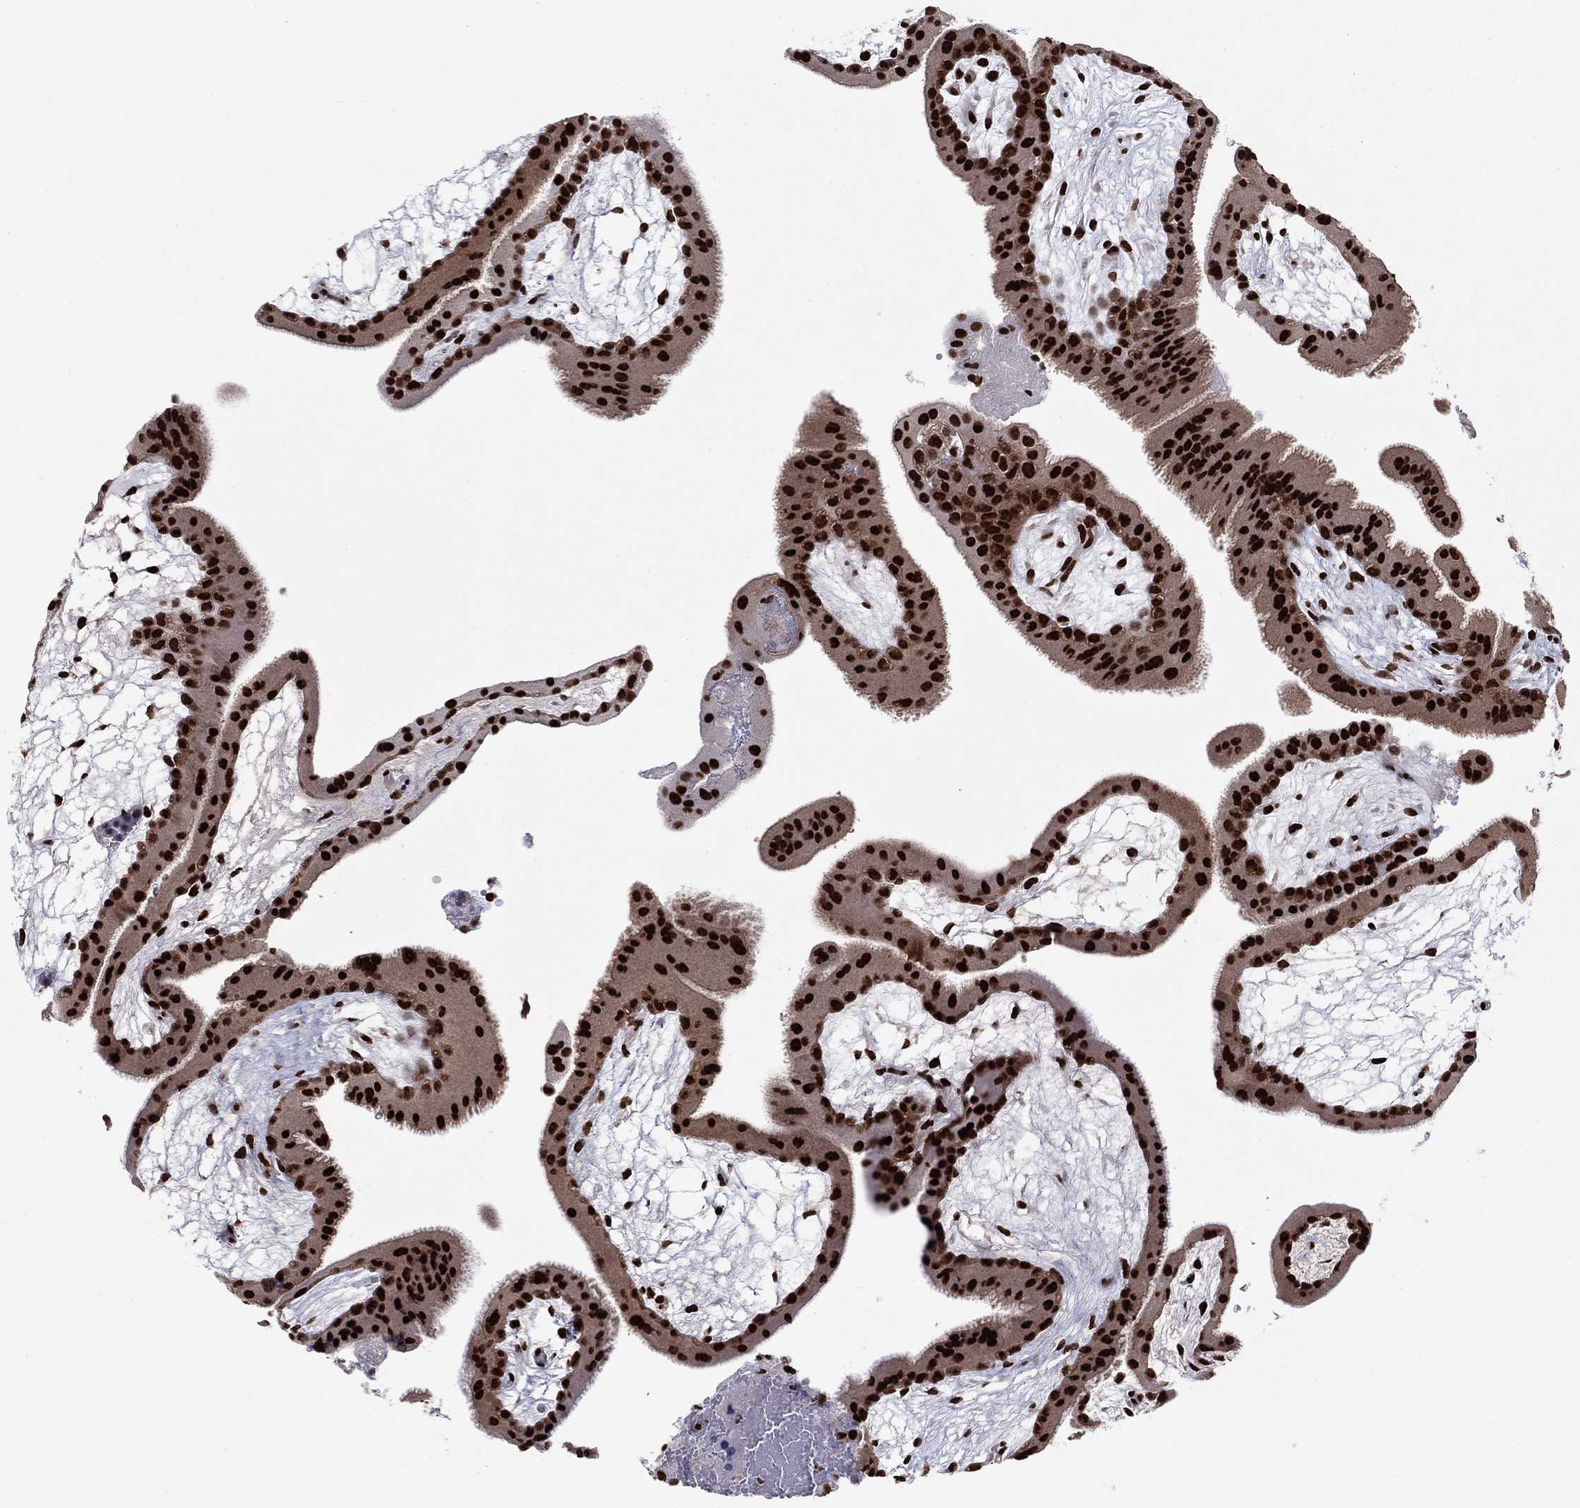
{"staining": {"intensity": "strong", "quantity": ">75%", "location": "nuclear"}, "tissue": "placenta", "cell_type": "Decidual cells", "image_type": "normal", "snomed": [{"axis": "morphology", "description": "Normal tissue, NOS"}, {"axis": "topography", "description": "Placenta"}], "caption": "The image displays a brown stain indicating the presence of a protein in the nuclear of decidual cells in placenta.", "gene": "USP54", "patient": {"sex": "female", "age": 19}}